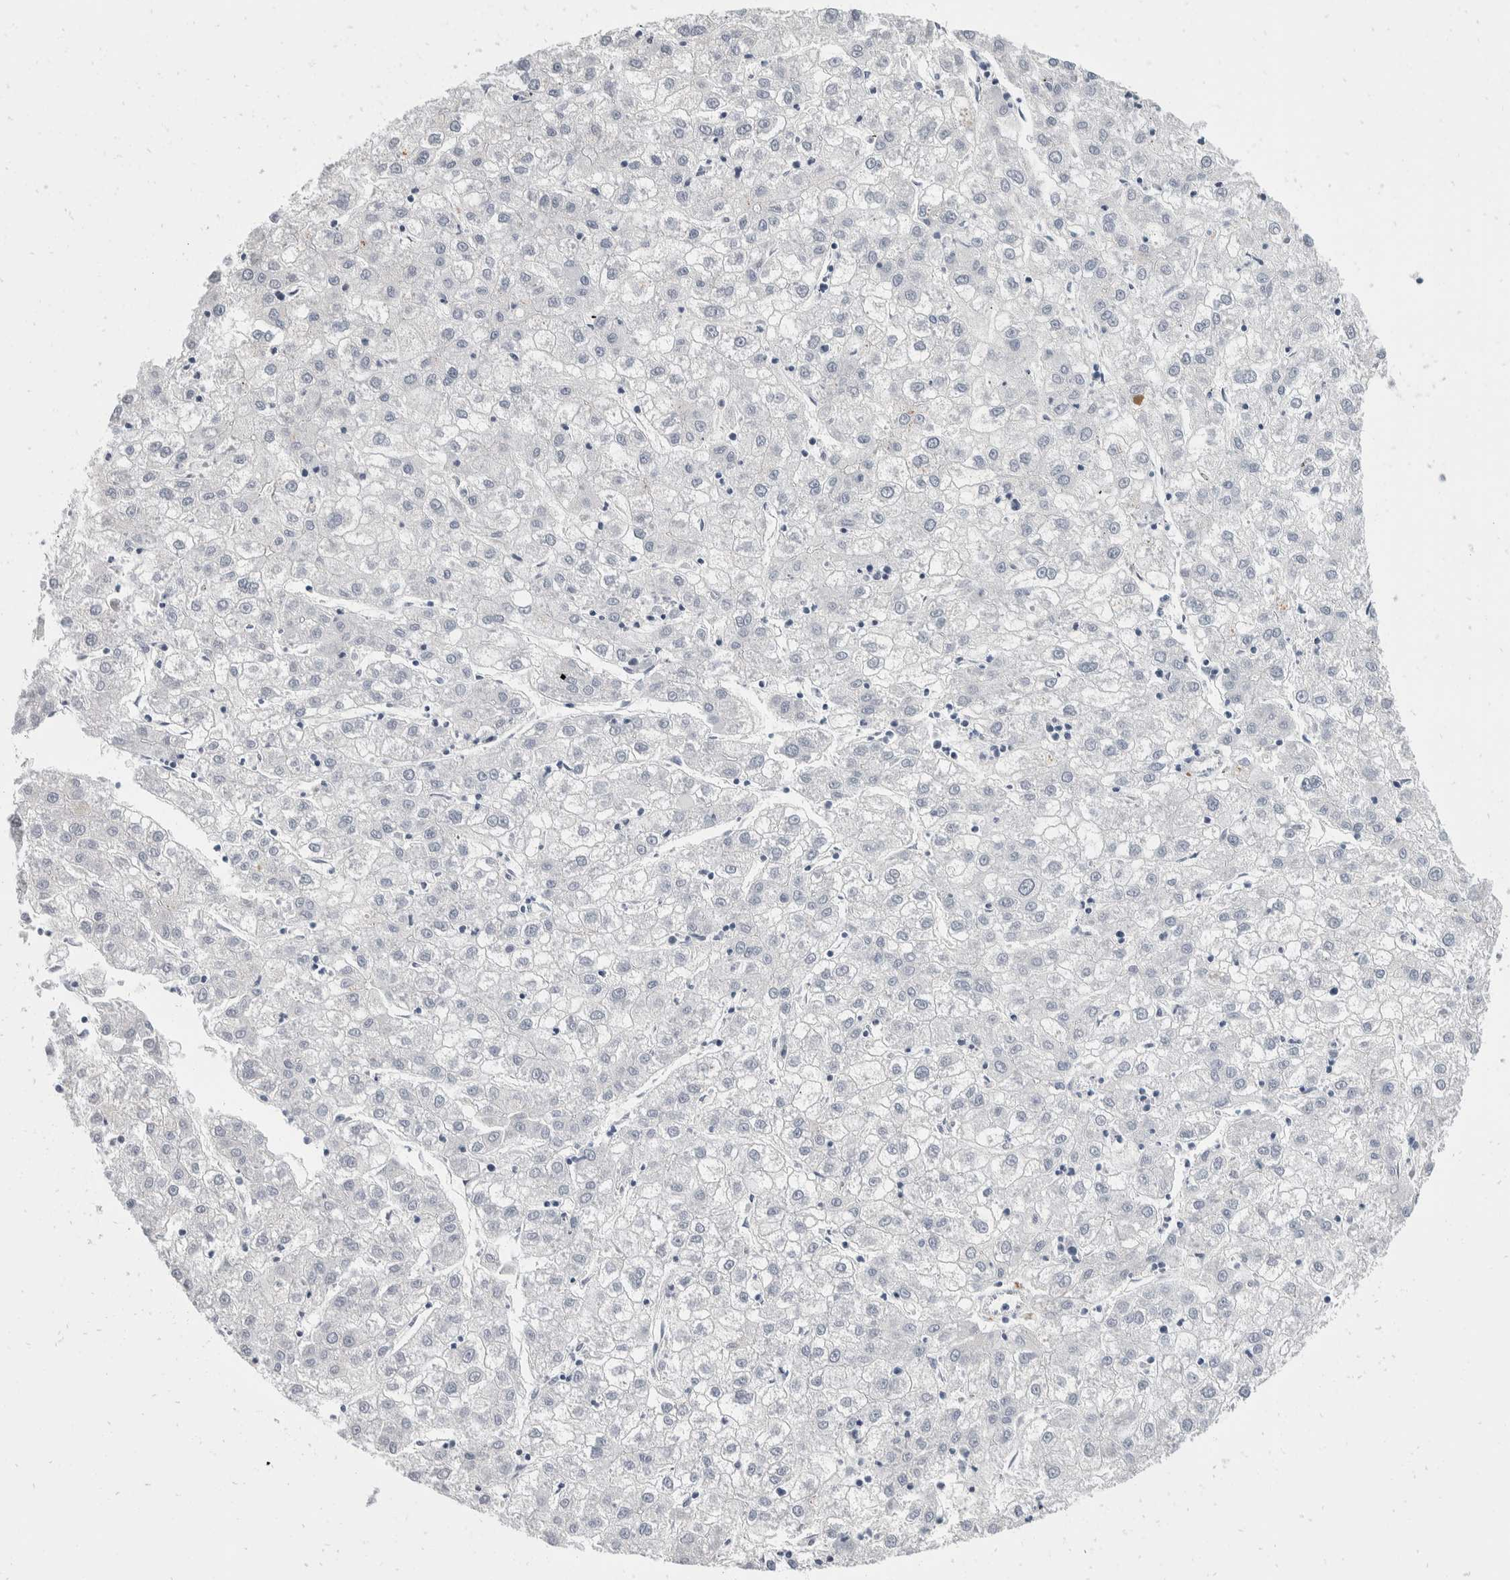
{"staining": {"intensity": "negative", "quantity": "none", "location": "none"}, "tissue": "liver cancer", "cell_type": "Tumor cells", "image_type": "cancer", "snomed": [{"axis": "morphology", "description": "Carcinoma, Hepatocellular, NOS"}, {"axis": "topography", "description": "Liver"}], "caption": "A high-resolution photomicrograph shows immunohistochemistry staining of liver cancer (hepatocellular carcinoma), which demonstrates no significant expression in tumor cells.", "gene": "CATSPERD", "patient": {"sex": "male", "age": 72}}